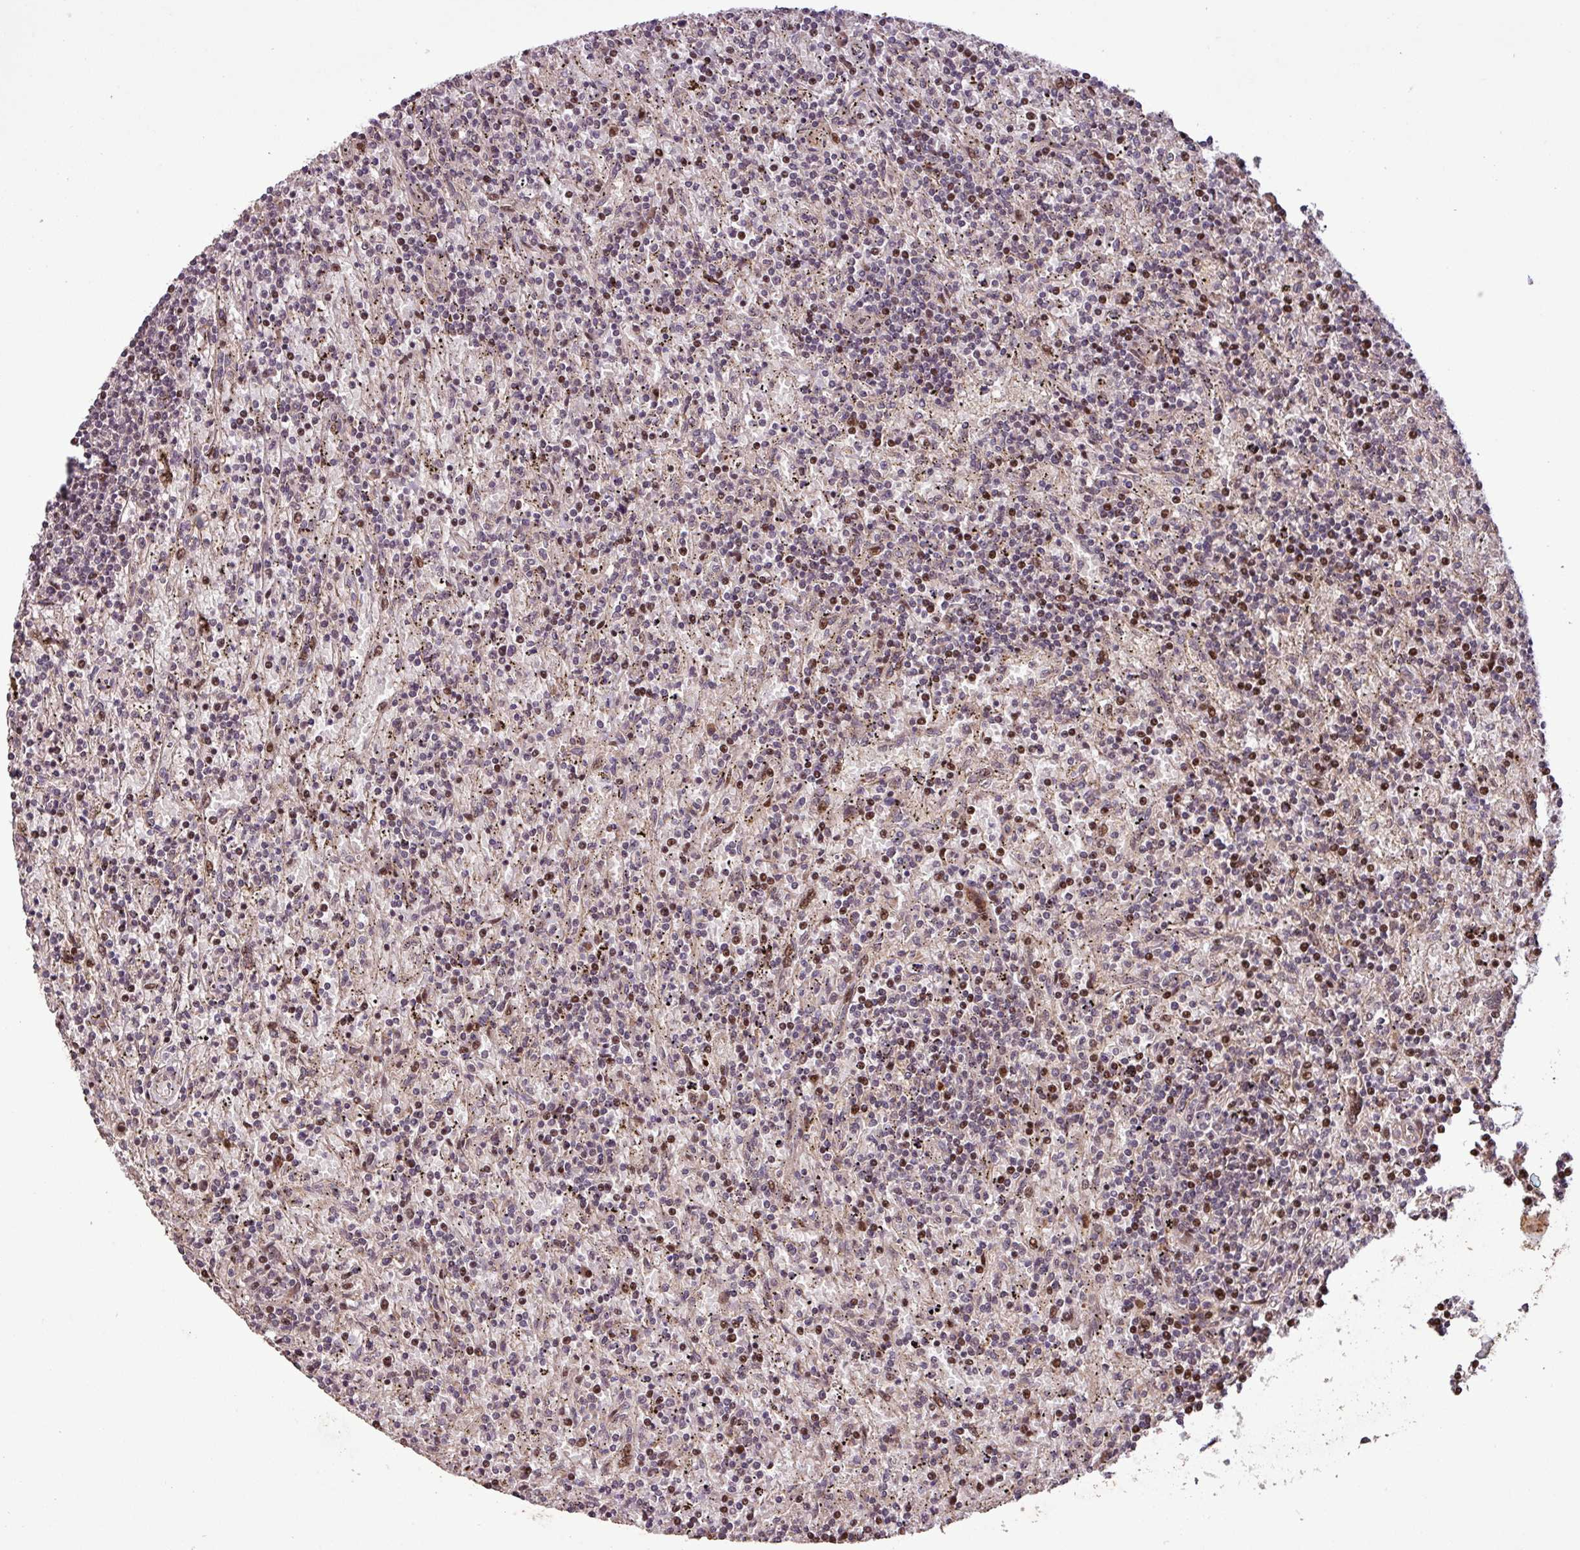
{"staining": {"intensity": "moderate", "quantity": "25%-75%", "location": "nuclear"}, "tissue": "lymphoma", "cell_type": "Tumor cells", "image_type": "cancer", "snomed": [{"axis": "morphology", "description": "Malignant lymphoma, non-Hodgkin's type, Low grade"}, {"axis": "topography", "description": "Spleen"}], "caption": "Malignant lymphoma, non-Hodgkin's type (low-grade) stained with a protein marker reveals moderate staining in tumor cells.", "gene": "SLC22A24", "patient": {"sex": "male", "age": 76}}